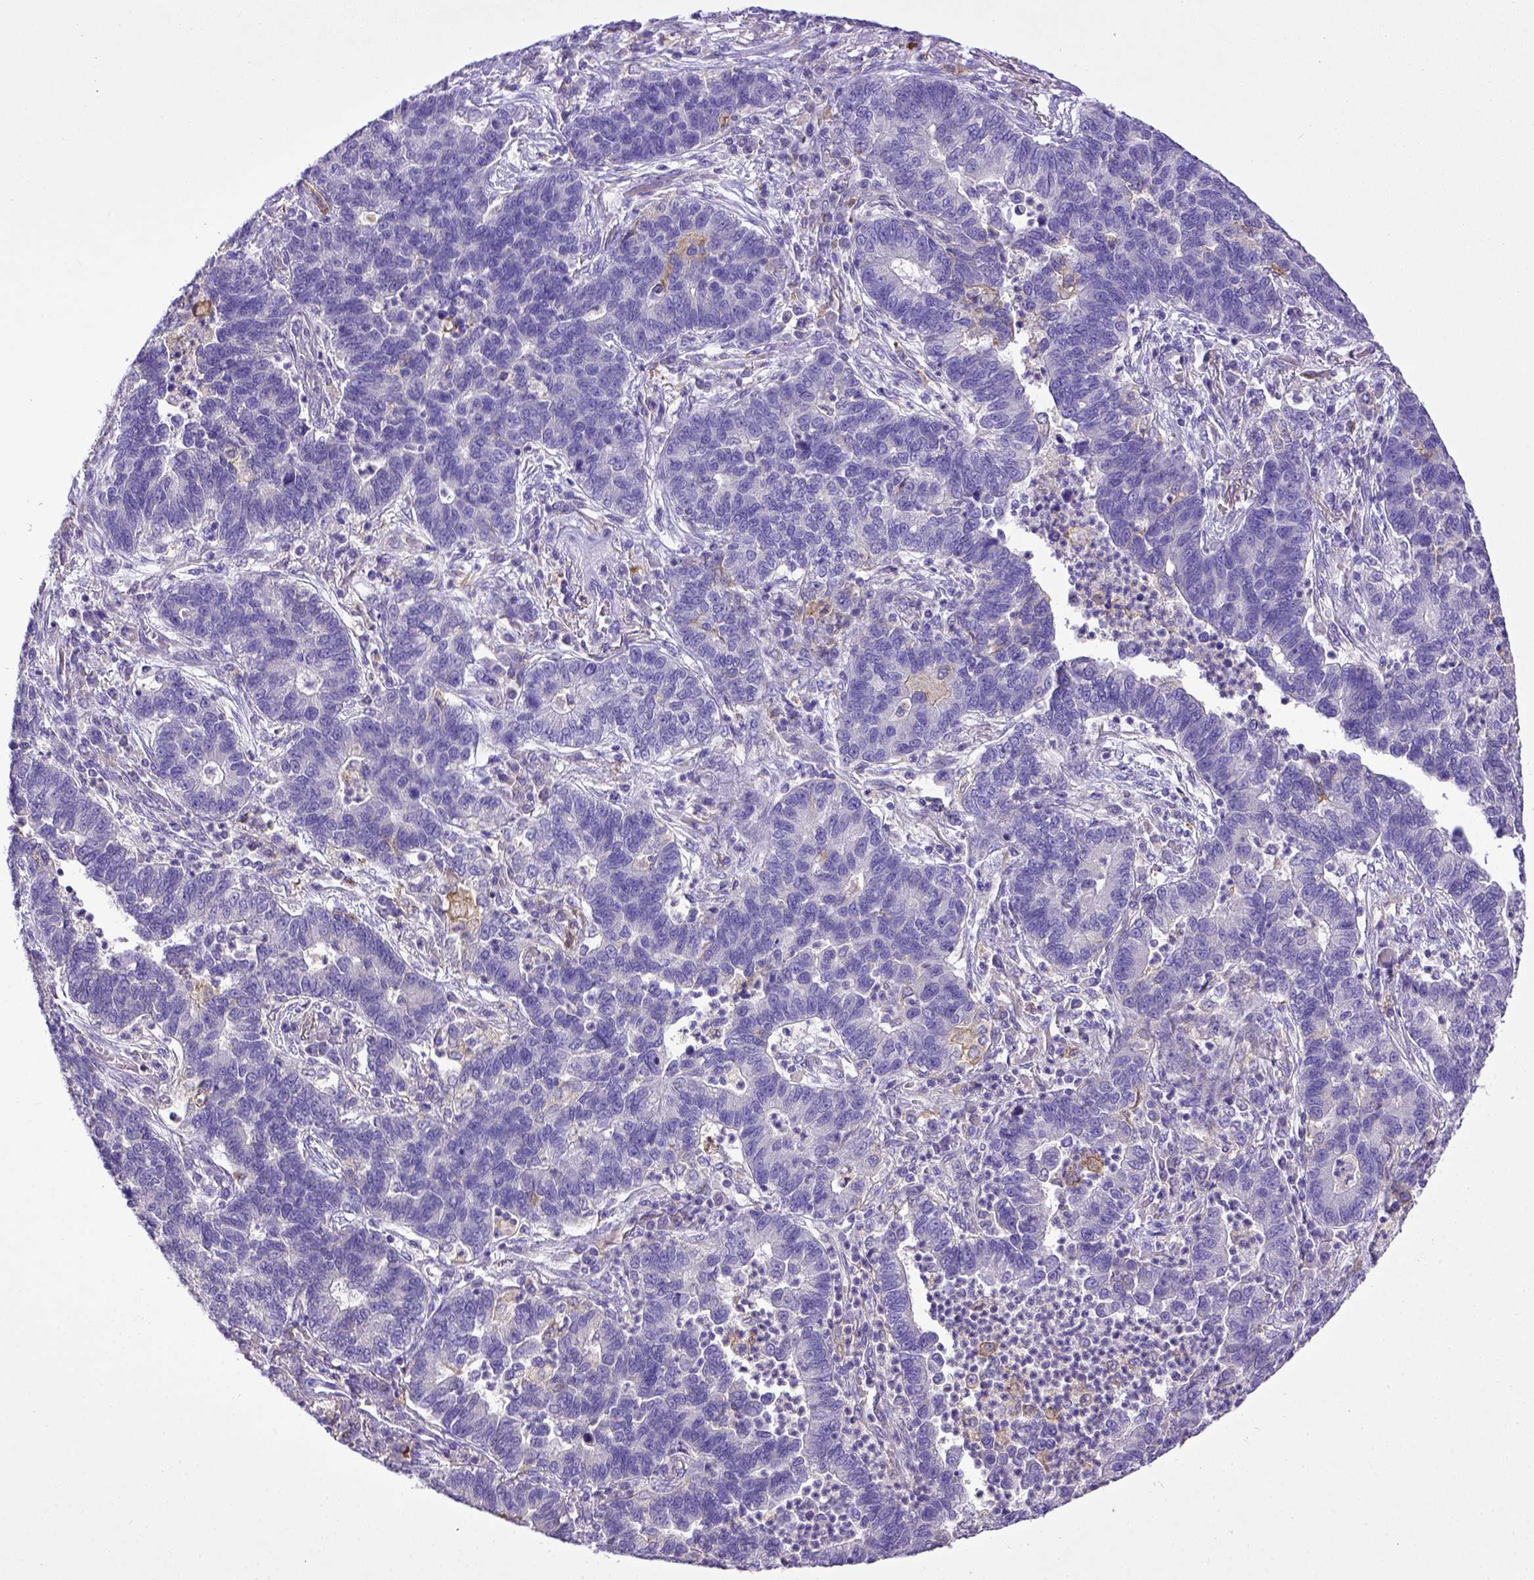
{"staining": {"intensity": "negative", "quantity": "none", "location": "none"}, "tissue": "lung cancer", "cell_type": "Tumor cells", "image_type": "cancer", "snomed": [{"axis": "morphology", "description": "Adenocarcinoma, NOS"}, {"axis": "topography", "description": "Lung"}], "caption": "Immunohistochemistry (IHC) histopathology image of lung cancer (adenocarcinoma) stained for a protein (brown), which exhibits no staining in tumor cells. (DAB immunohistochemistry visualized using brightfield microscopy, high magnification).", "gene": "CD40", "patient": {"sex": "female", "age": 57}}